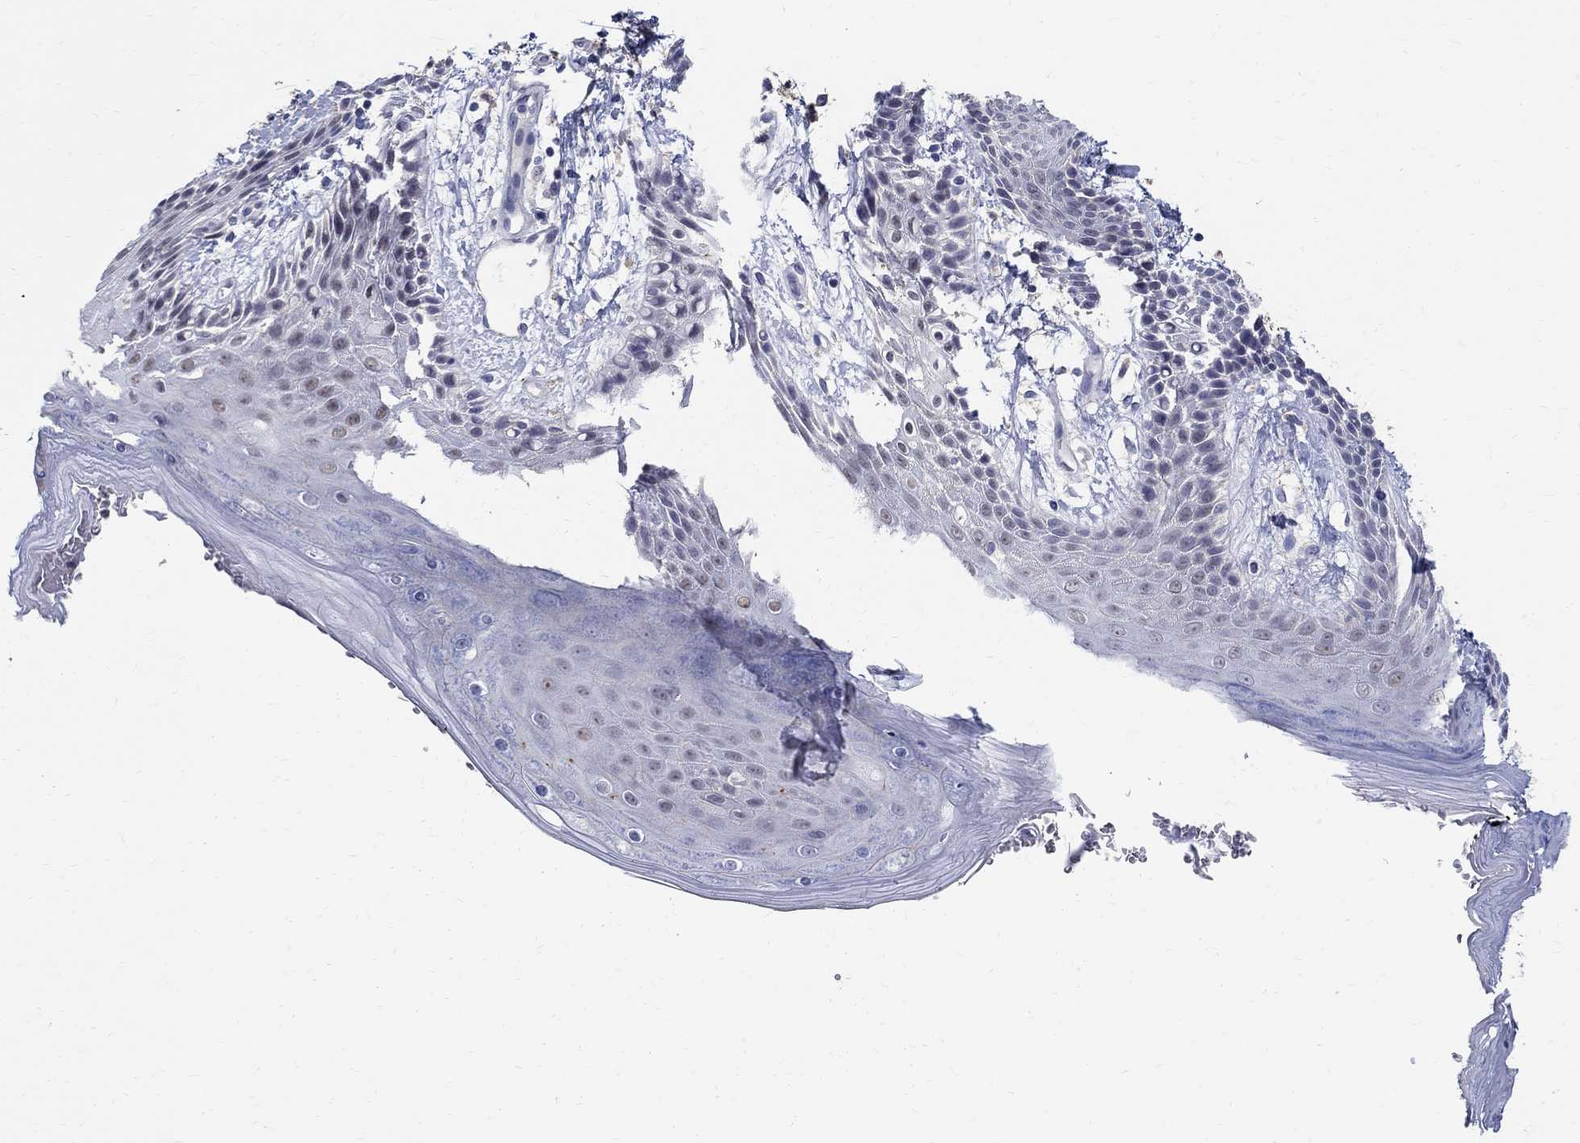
{"staining": {"intensity": "weak", "quantity": "25%-75%", "location": "nuclear"}, "tissue": "skin", "cell_type": "Epidermal cells", "image_type": "normal", "snomed": [{"axis": "morphology", "description": "Normal tissue, NOS"}, {"axis": "topography", "description": "Anal"}], "caption": "A low amount of weak nuclear expression is appreciated in about 25%-75% of epidermal cells in benign skin. Using DAB (brown) and hematoxylin (blue) stains, captured at high magnification using brightfield microscopy.", "gene": "SOX2", "patient": {"sex": "male", "age": 36}}